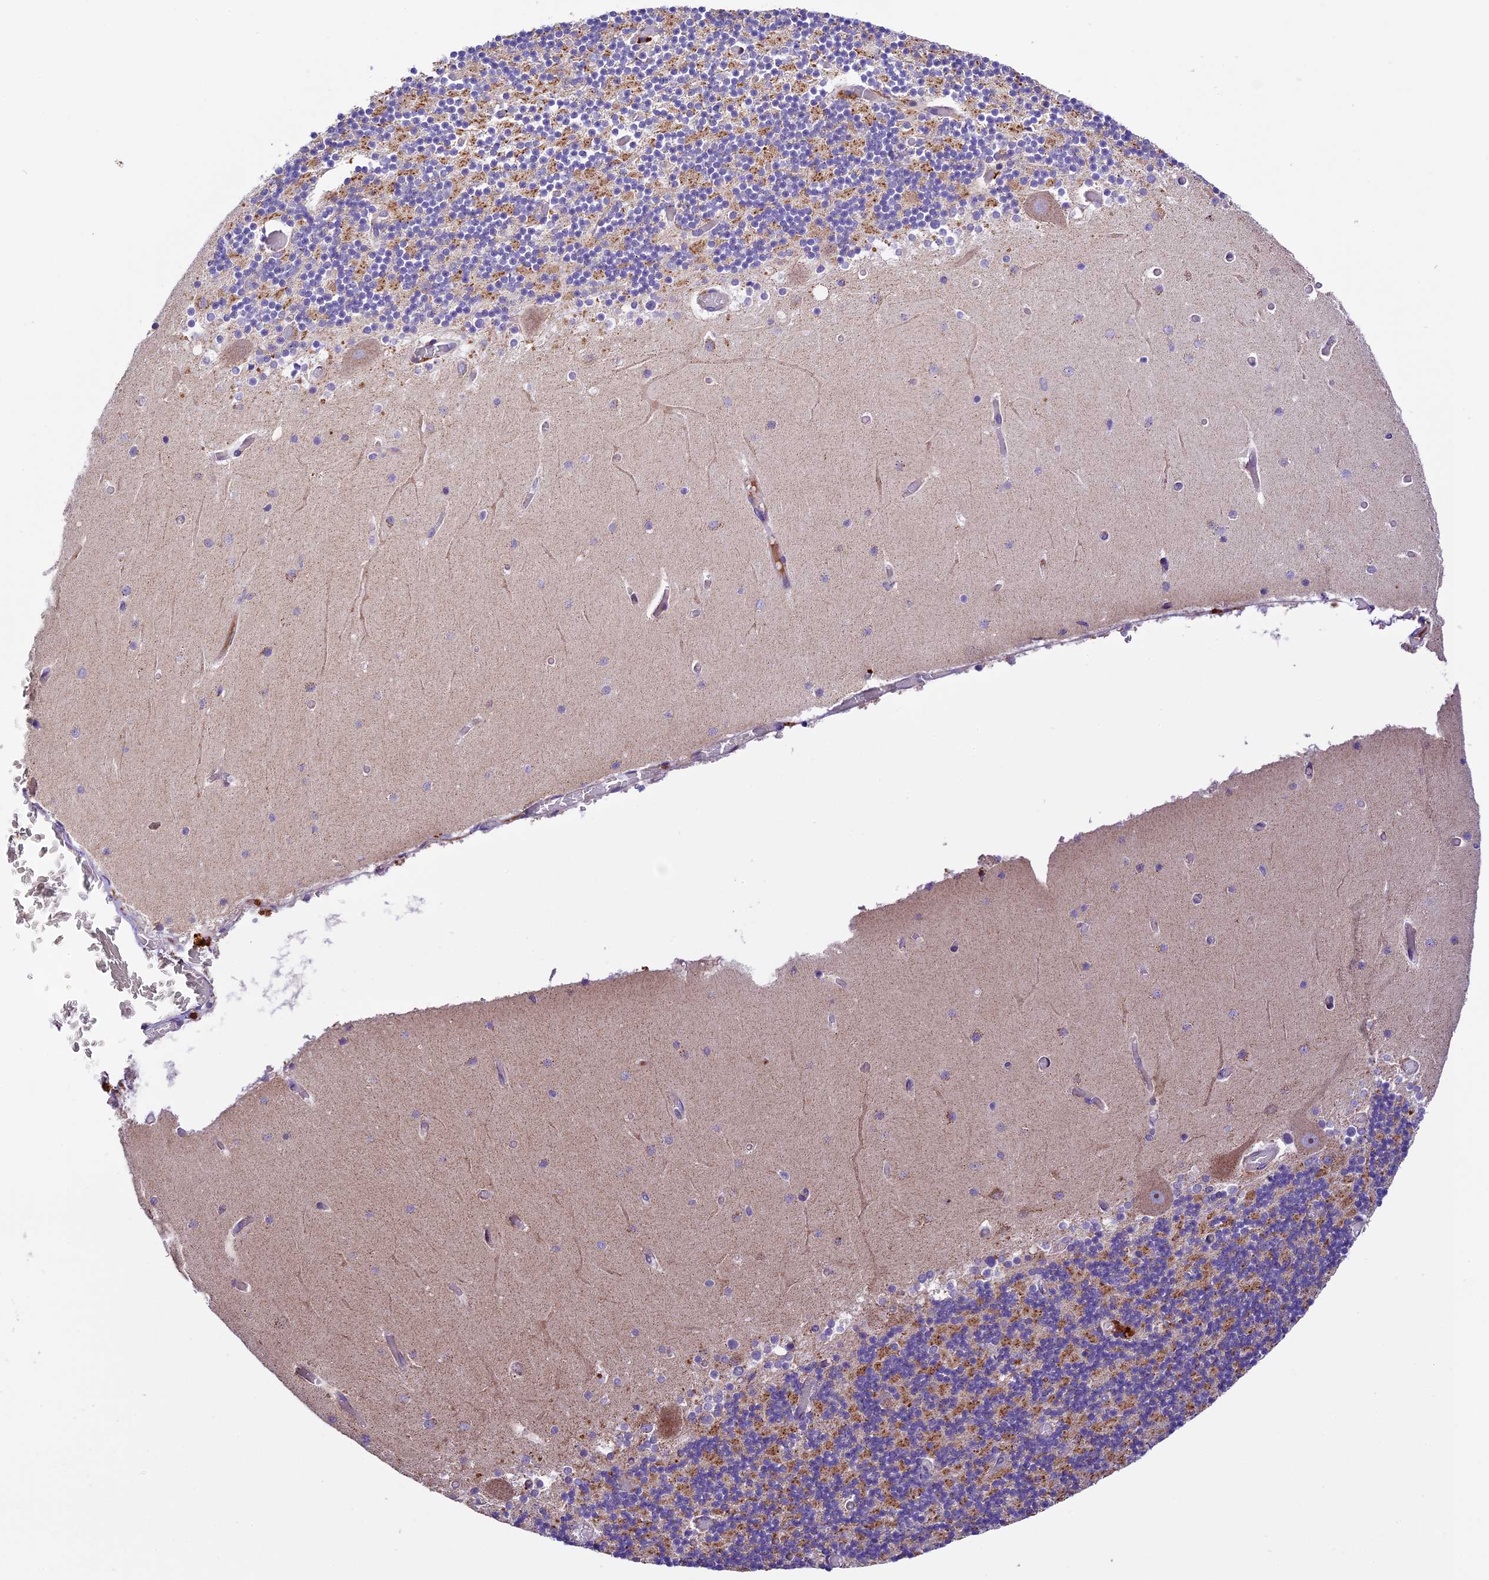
{"staining": {"intensity": "moderate", "quantity": "25%-75%", "location": "cytoplasmic/membranous"}, "tissue": "cerebellum", "cell_type": "Cells in granular layer", "image_type": "normal", "snomed": [{"axis": "morphology", "description": "Normal tissue, NOS"}, {"axis": "topography", "description": "Cerebellum"}], "caption": "Moderate cytoplasmic/membranous staining for a protein is present in approximately 25%-75% of cells in granular layer of normal cerebellum using immunohistochemistry.", "gene": "METTL22", "patient": {"sex": "female", "age": 28}}